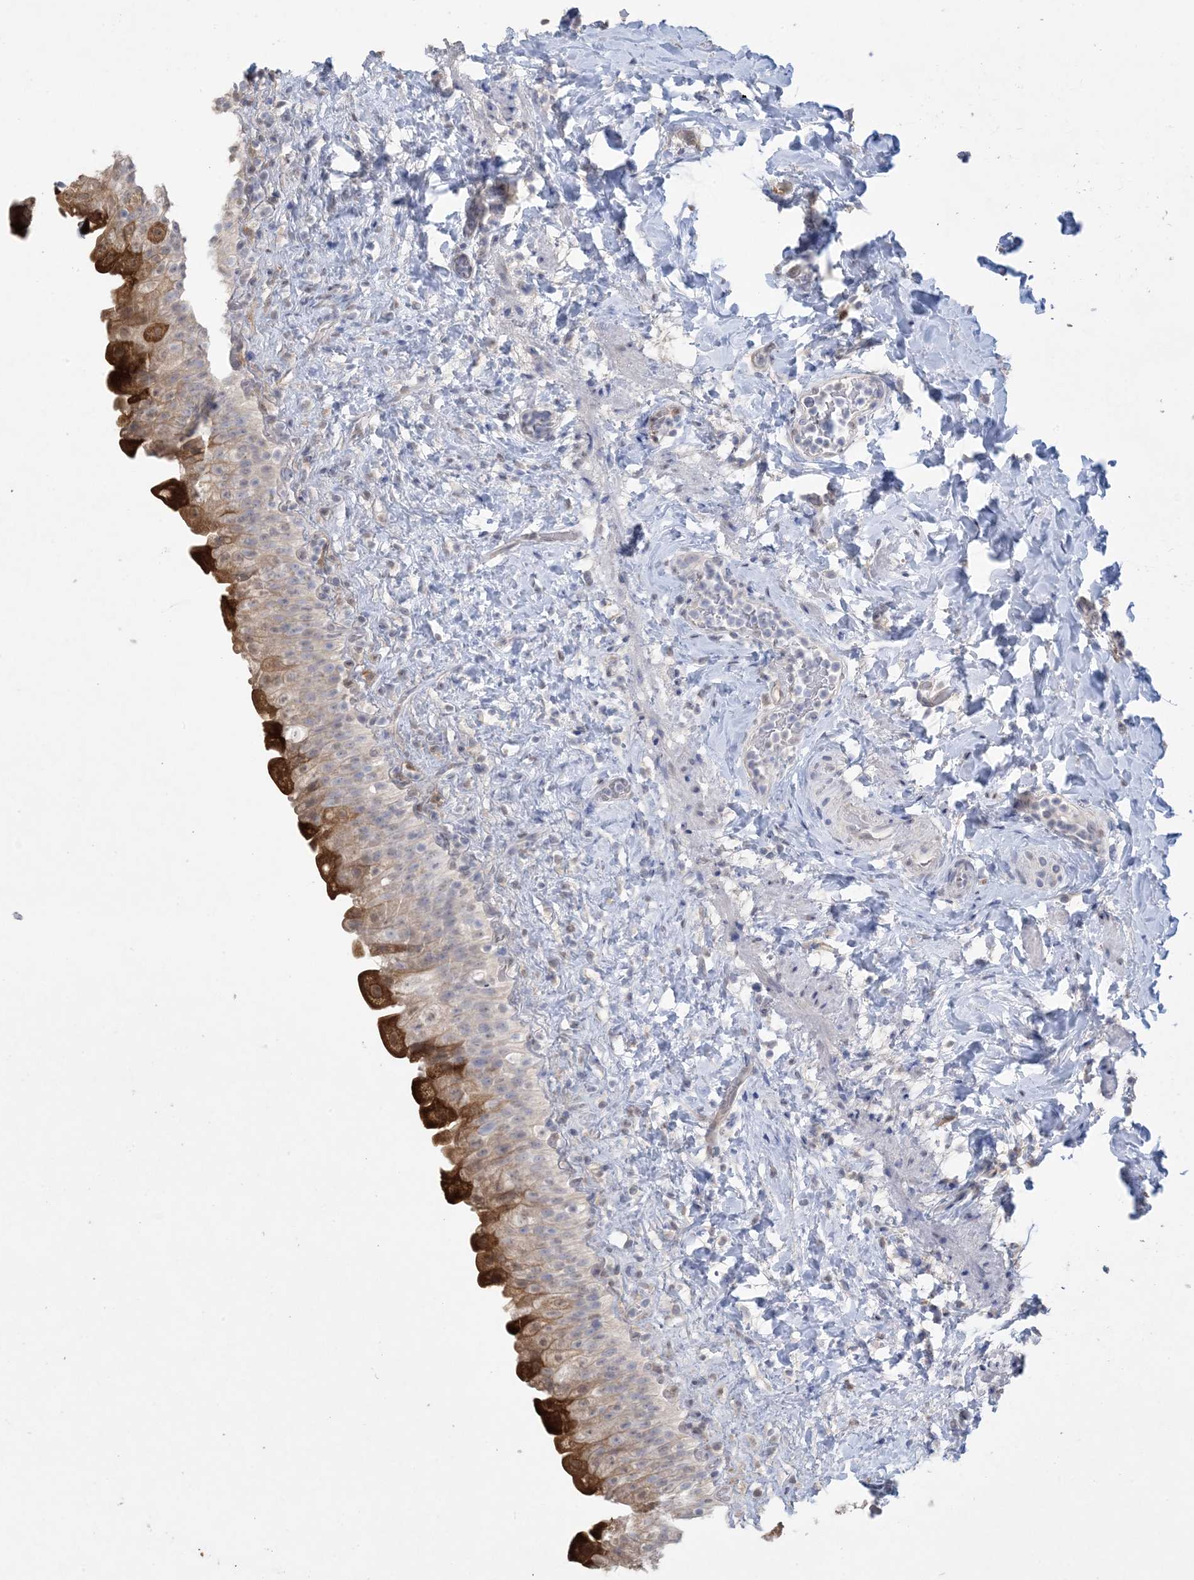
{"staining": {"intensity": "strong", "quantity": "<25%", "location": "cytoplasmic/membranous"}, "tissue": "urinary bladder", "cell_type": "Urothelial cells", "image_type": "normal", "snomed": [{"axis": "morphology", "description": "Normal tissue, NOS"}, {"axis": "topography", "description": "Urinary bladder"}], "caption": "IHC image of normal urinary bladder stained for a protein (brown), which shows medium levels of strong cytoplasmic/membranous staining in about <25% of urothelial cells.", "gene": "HMGCS1", "patient": {"sex": "female", "age": 27}}